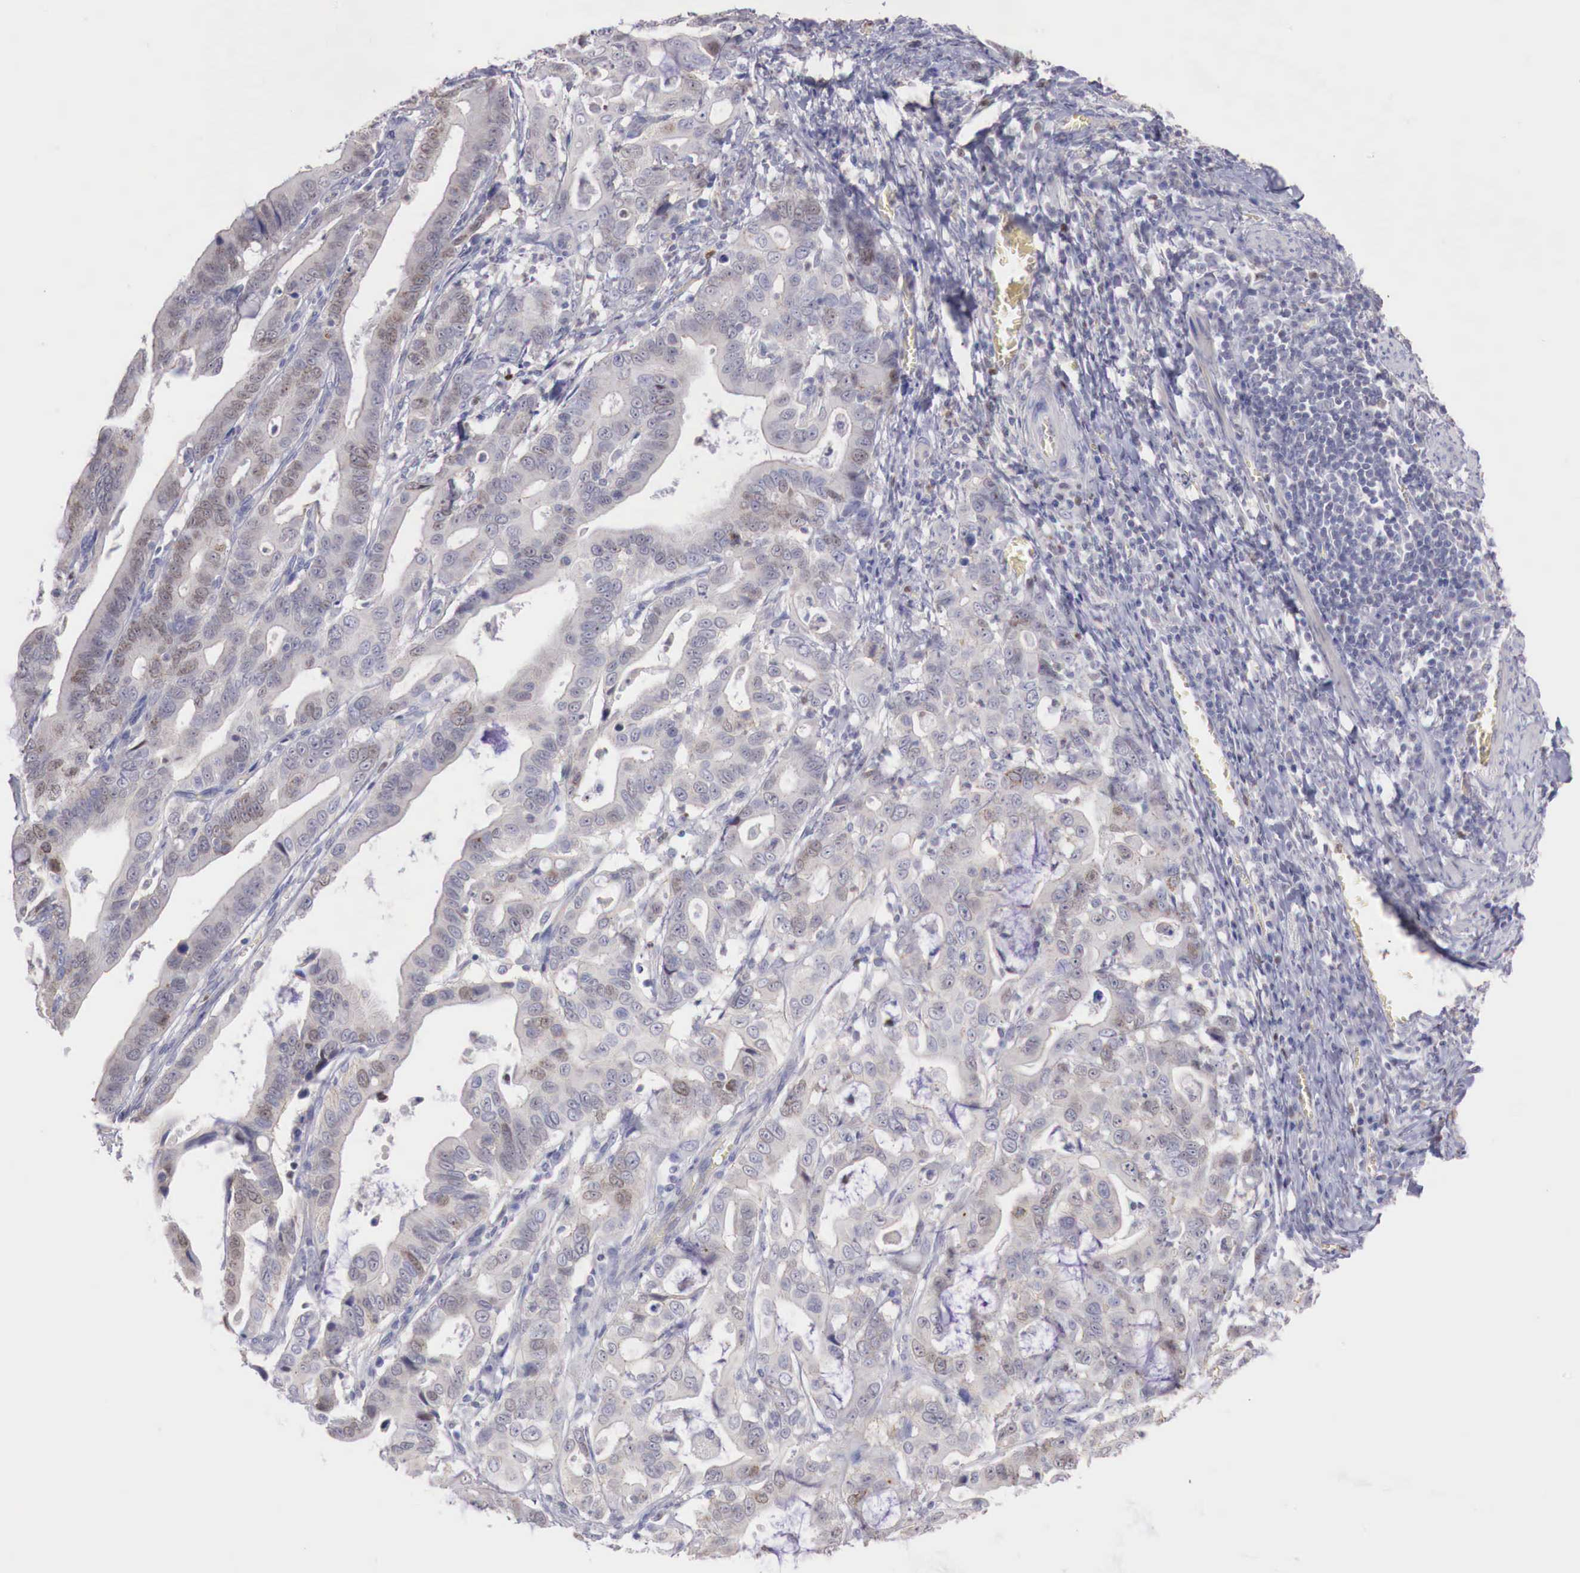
{"staining": {"intensity": "negative", "quantity": "none", "location": "none"}, "tissue": "stomach cancer", "cell_type": "Tumor cells", "image_type": "cancer", "snomed": [{"axis": "morphology", "description": "Adenocarcinoma, NOS"}, {"axis": "topography", "description": "Stomach, upper"}], "caption": "Adenocarcinoma (stomach) stained for a protein using immunohistochemistry (IHC) reveals no staining tumor cells.", "gene": "TRIM13", "patient": {"sex": "male", "age": 63}}